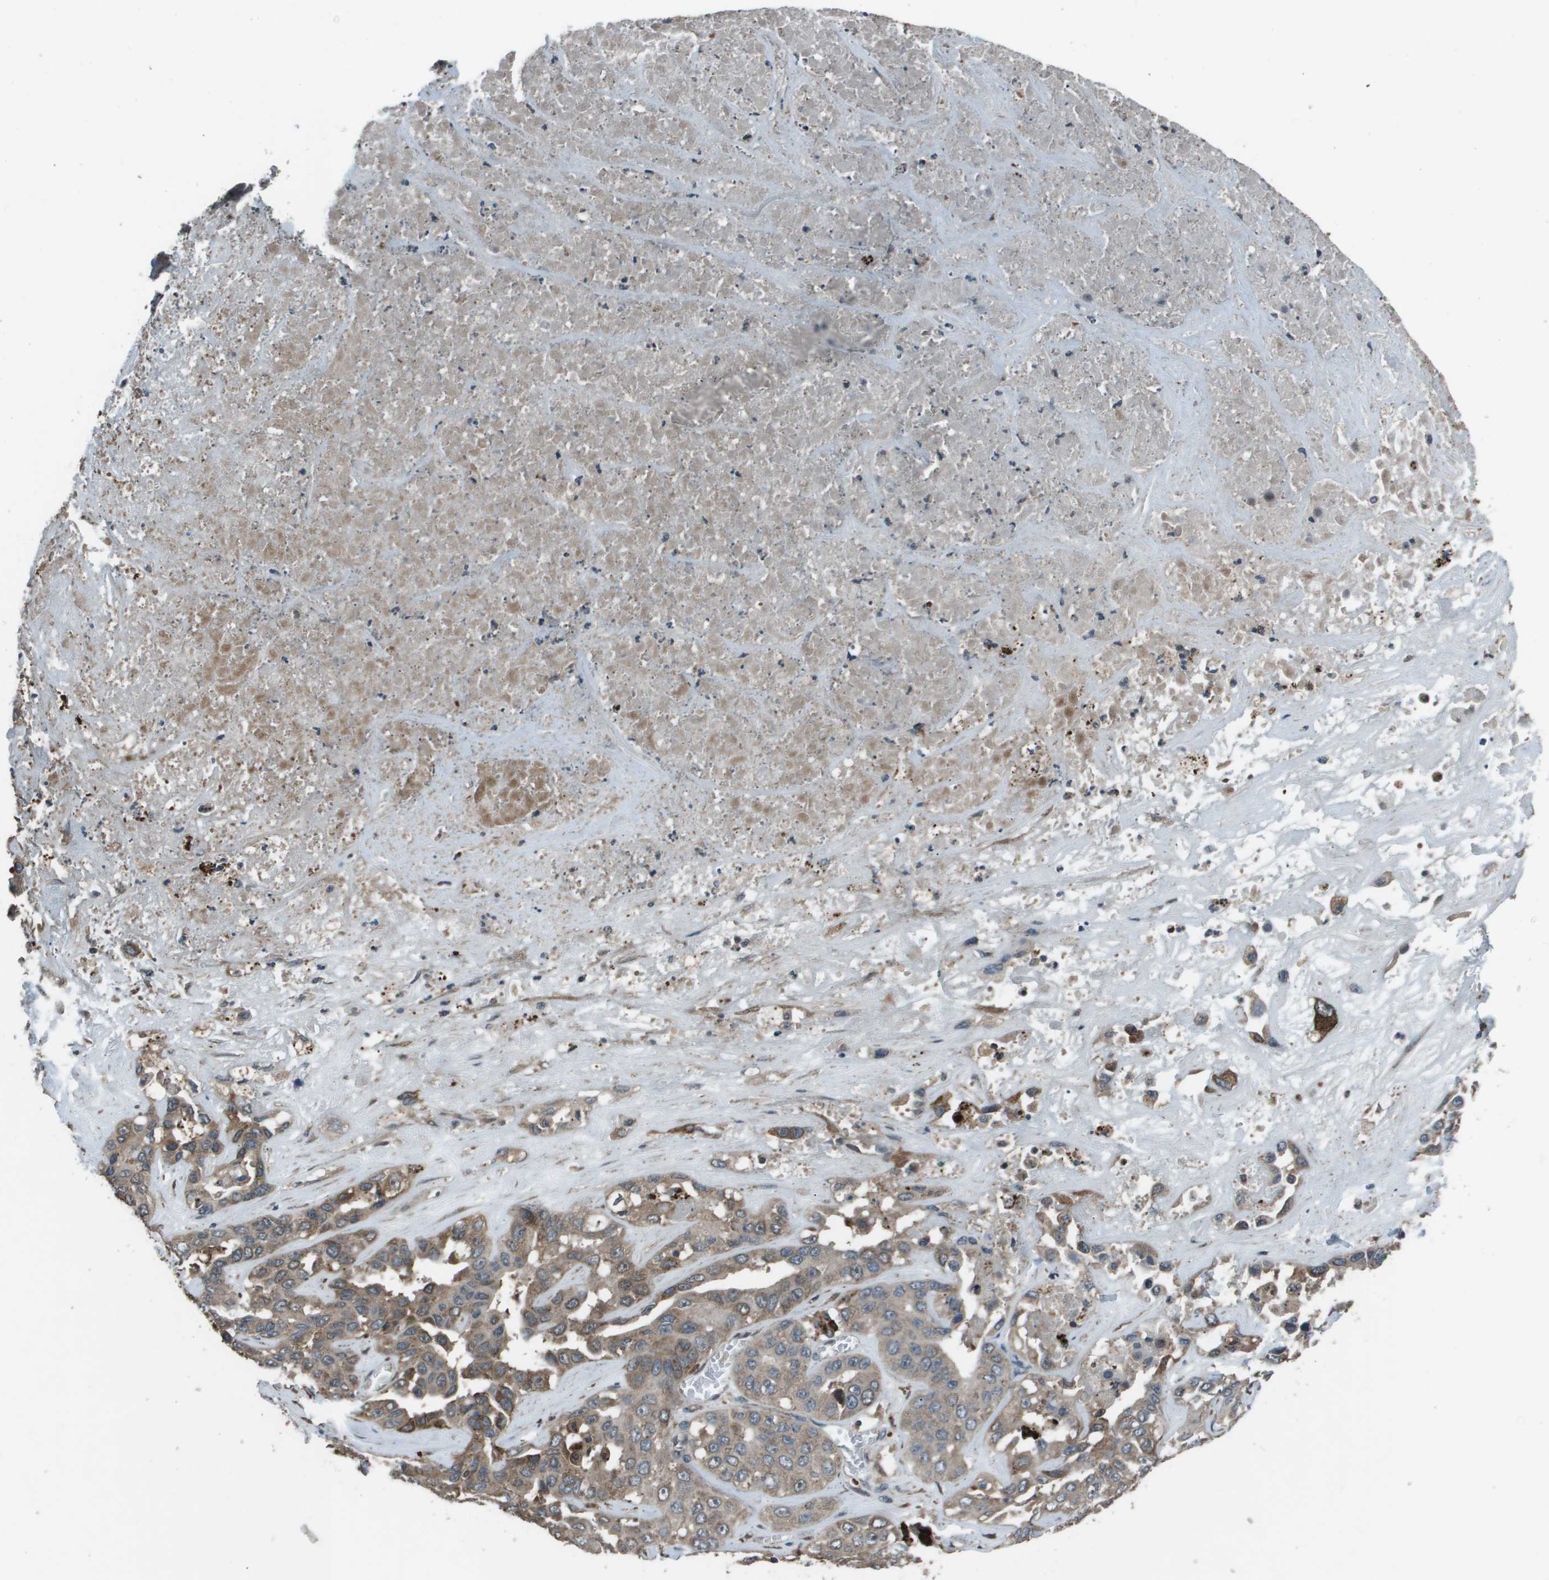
{"staining": {"intensity": "weak", "quantity": "<25%", "location": "cytoplasmic/membranous"}, "tissue": "liver cancer", "cell_type": "Tumor cells", "image_type": "cancer", "snomed": [{"axis": "morphology", "description": "Cholangiocarcinoma"}, {"axis": "topography", "description": "Liver"}], "caption": "Immunohistochemistry (IHC) image of neoplastic tissue: human liver cholangiocarcinoma stained with DAB displays no significant protein expression in tumor cells.", "gene": "GOSR2", "patient": {"sex": "female", "age": 52}}